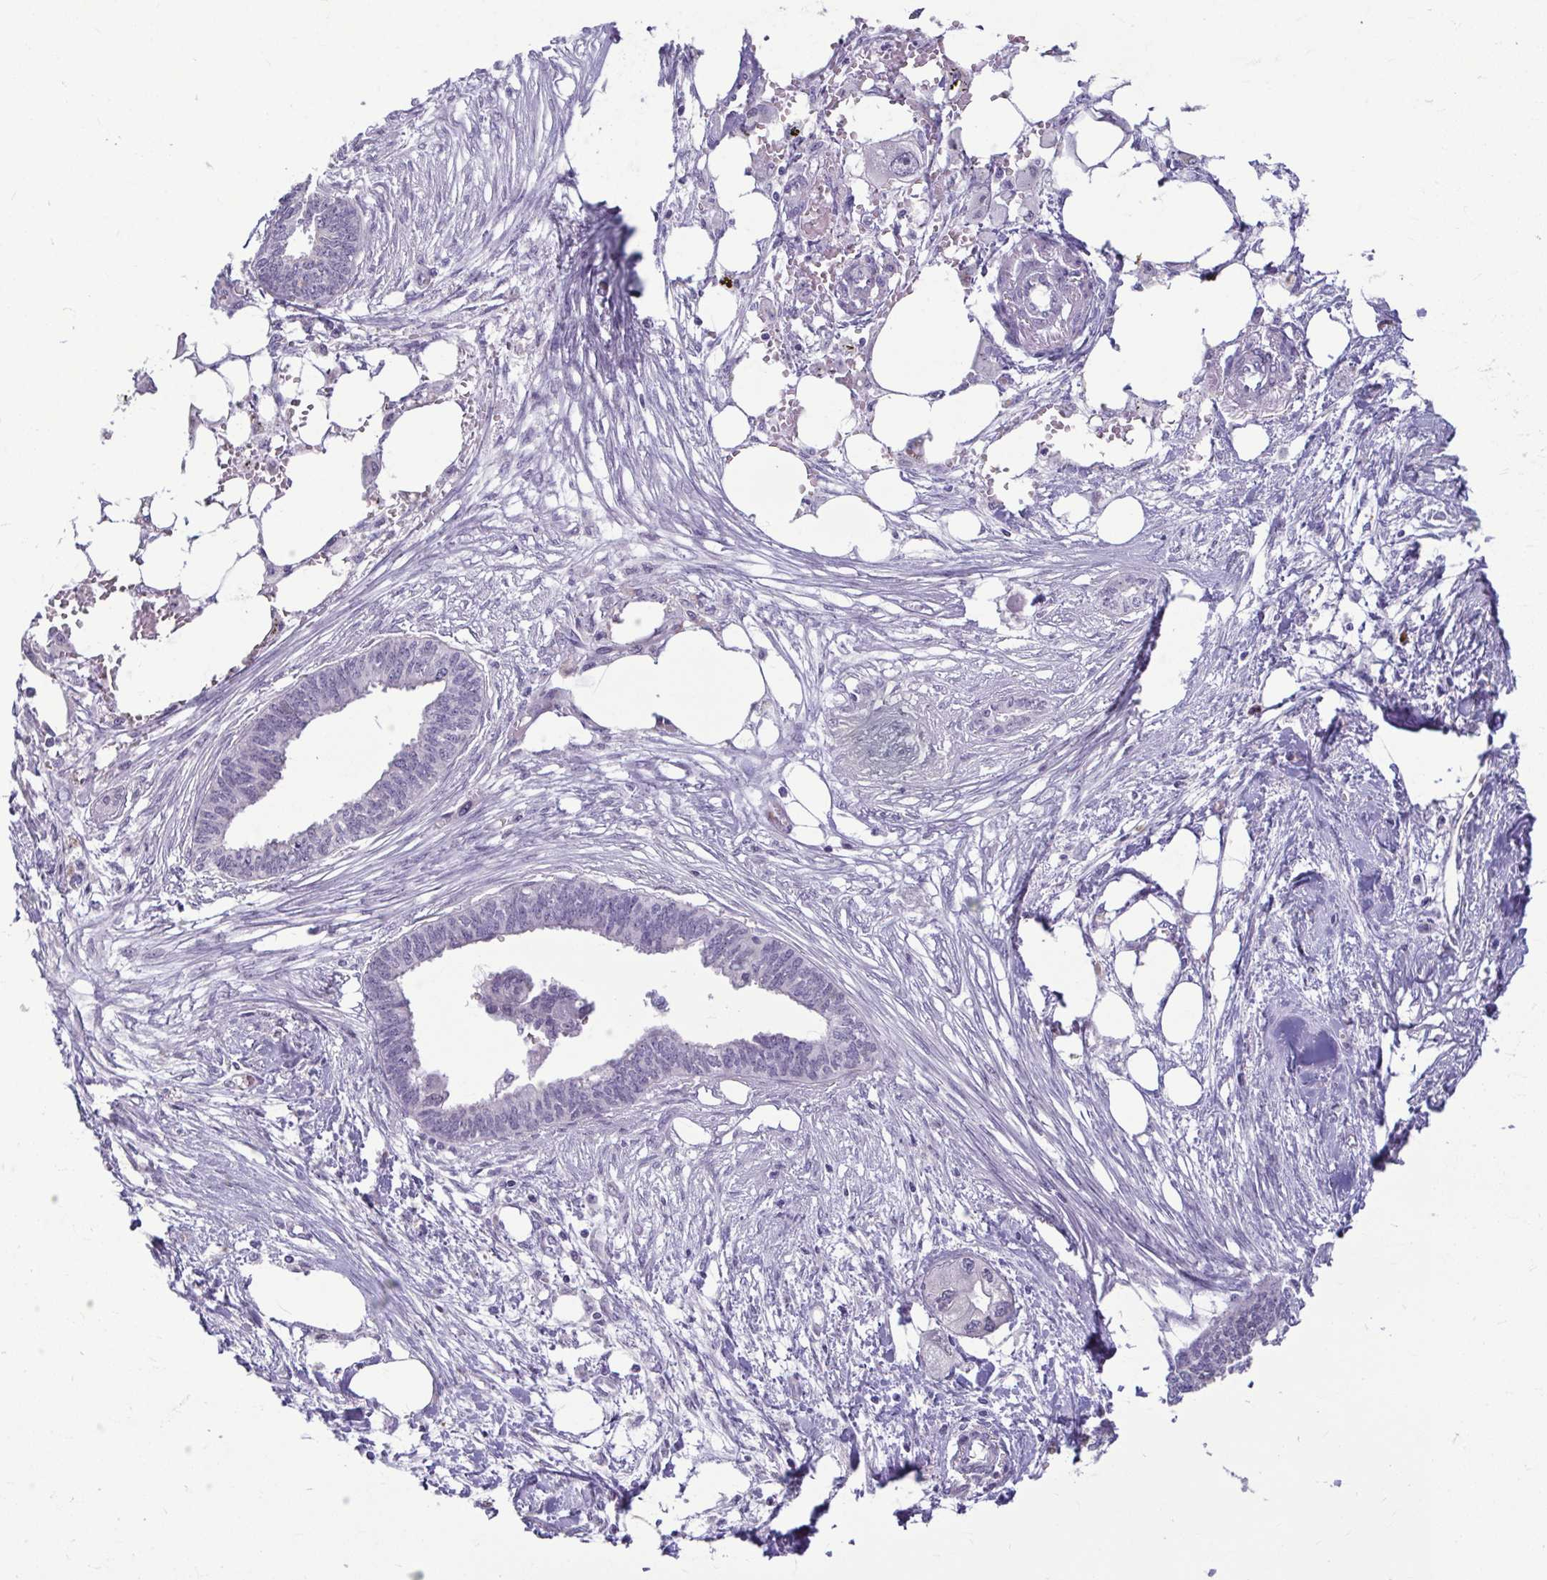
{"staining": {"intensity": "negative", "quantity": "none", "location": "none"}, "tissue": "endometrial cancer", "cell_type": "Tumor cells", "image_type": "cancer", "snomed": [{"axis": "morphology", "description": "Adenocarcinoma, NOS"}, {"axis": "morphology", "description": "Adenocarcinoma, metastatic, NOS"}, {"axis": "topography", "description": "Adipose tissue"}, {"axis": "topography", "description": "Endometrium"}], "caption": "Histopathology image shows no protein positivity in tumor cells of endometrial cancer (metastatic adenocarcinoma) tissue.", "gene": "SERPINI1", "patient": {"sex": "female", "age": 67}}